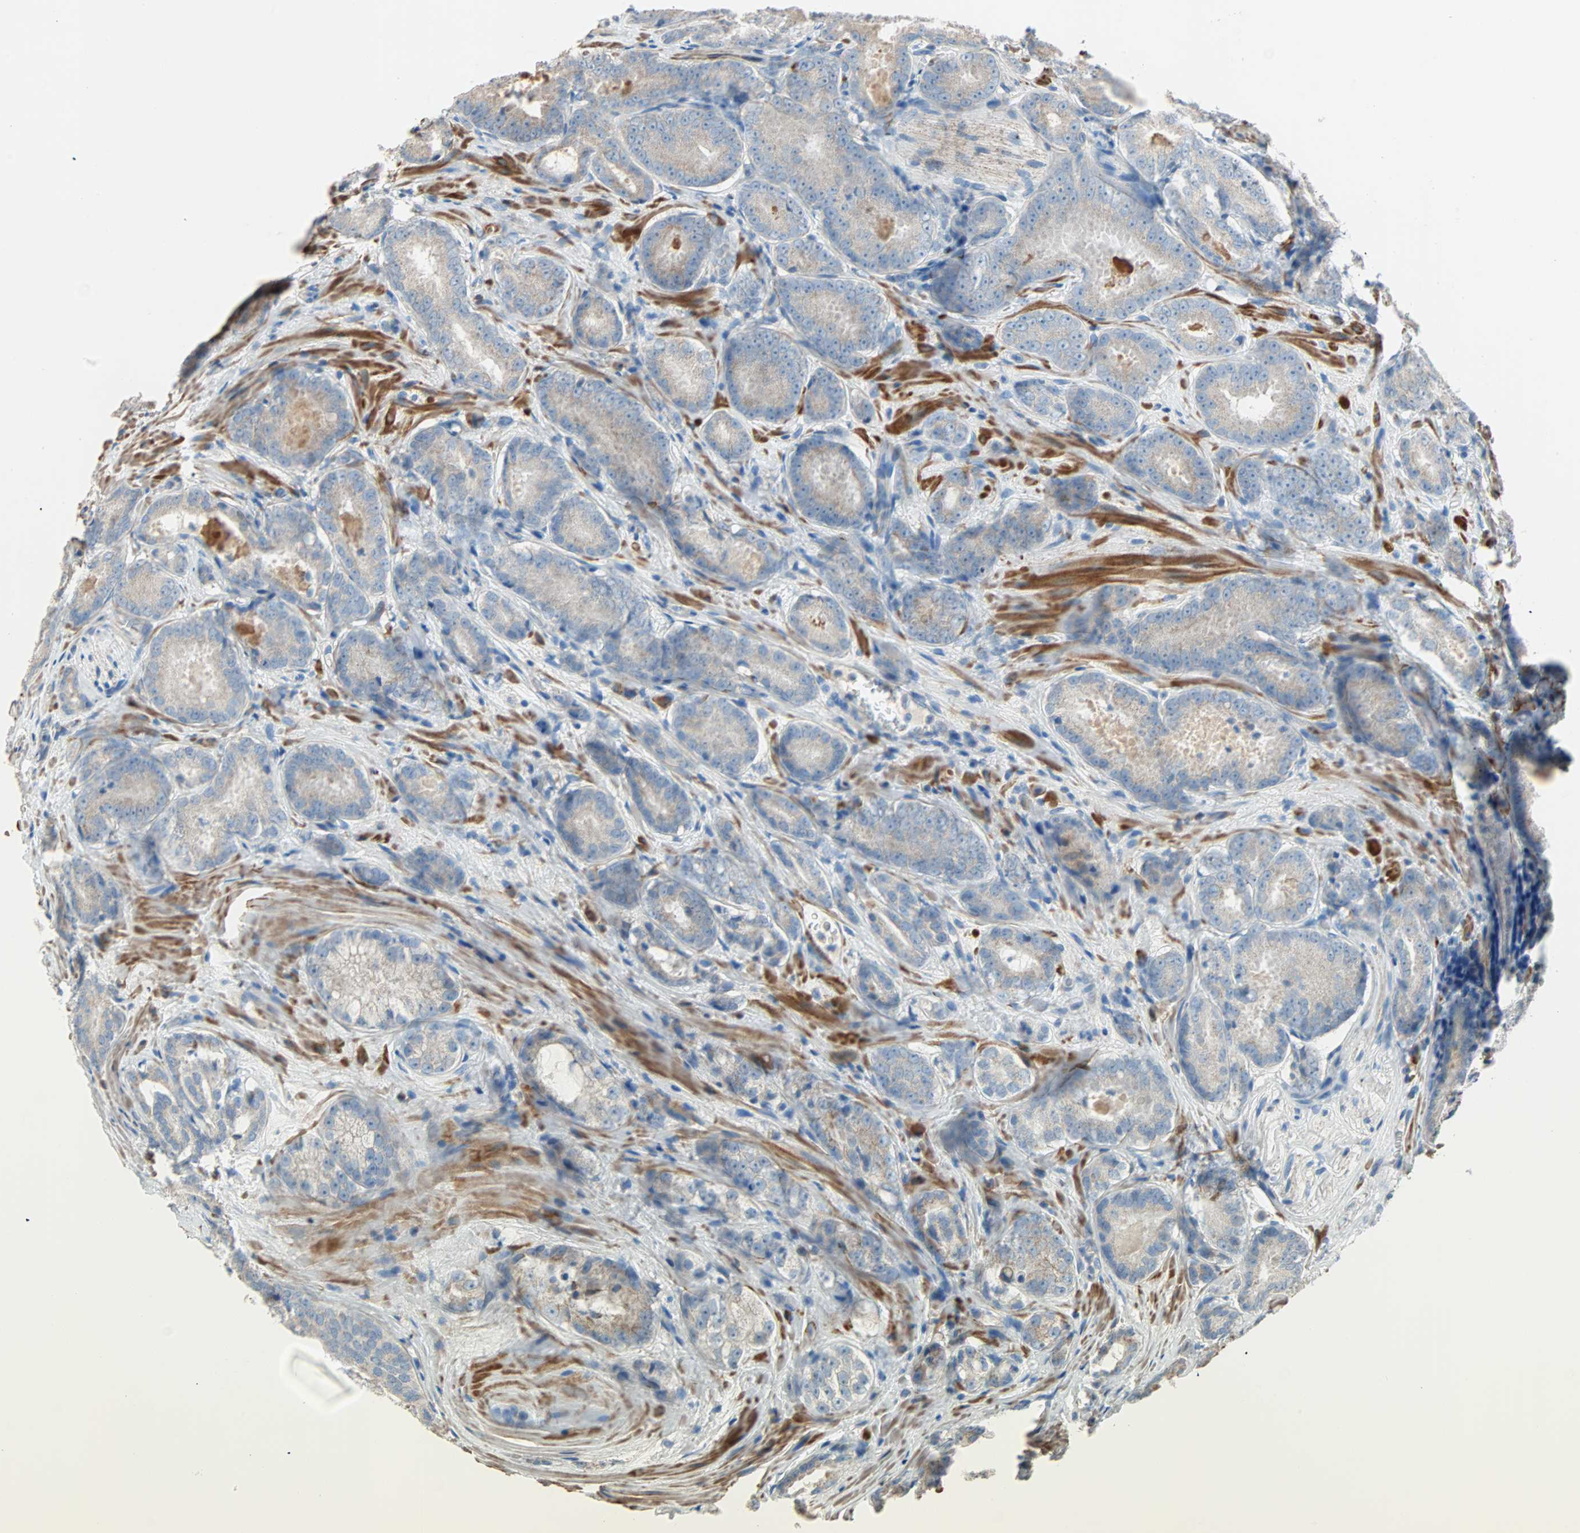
{"staining": {"intensity": "weak", "quantity": "25%-75%", "location": "cytoplasmic/membranous"}, "tissue": "prostate cancer", "cell_type": "Tumor cells", "image_type": "cancer", "snomed": [{"axis": "morphology", "description": "Adenocarcinoma, High grade"}, {"axis": "topography", "description": "Prostate"}], "caption": "This is a photomicrograph of immunohistochemistry (IHC) staining of prostate high-grade adenocarcinoma, which shows weak staining in the cytoplasmic/membranous of tumor cells.", "gene": "ACVRL1", "patient": {"sex": "male", "age": 64}}